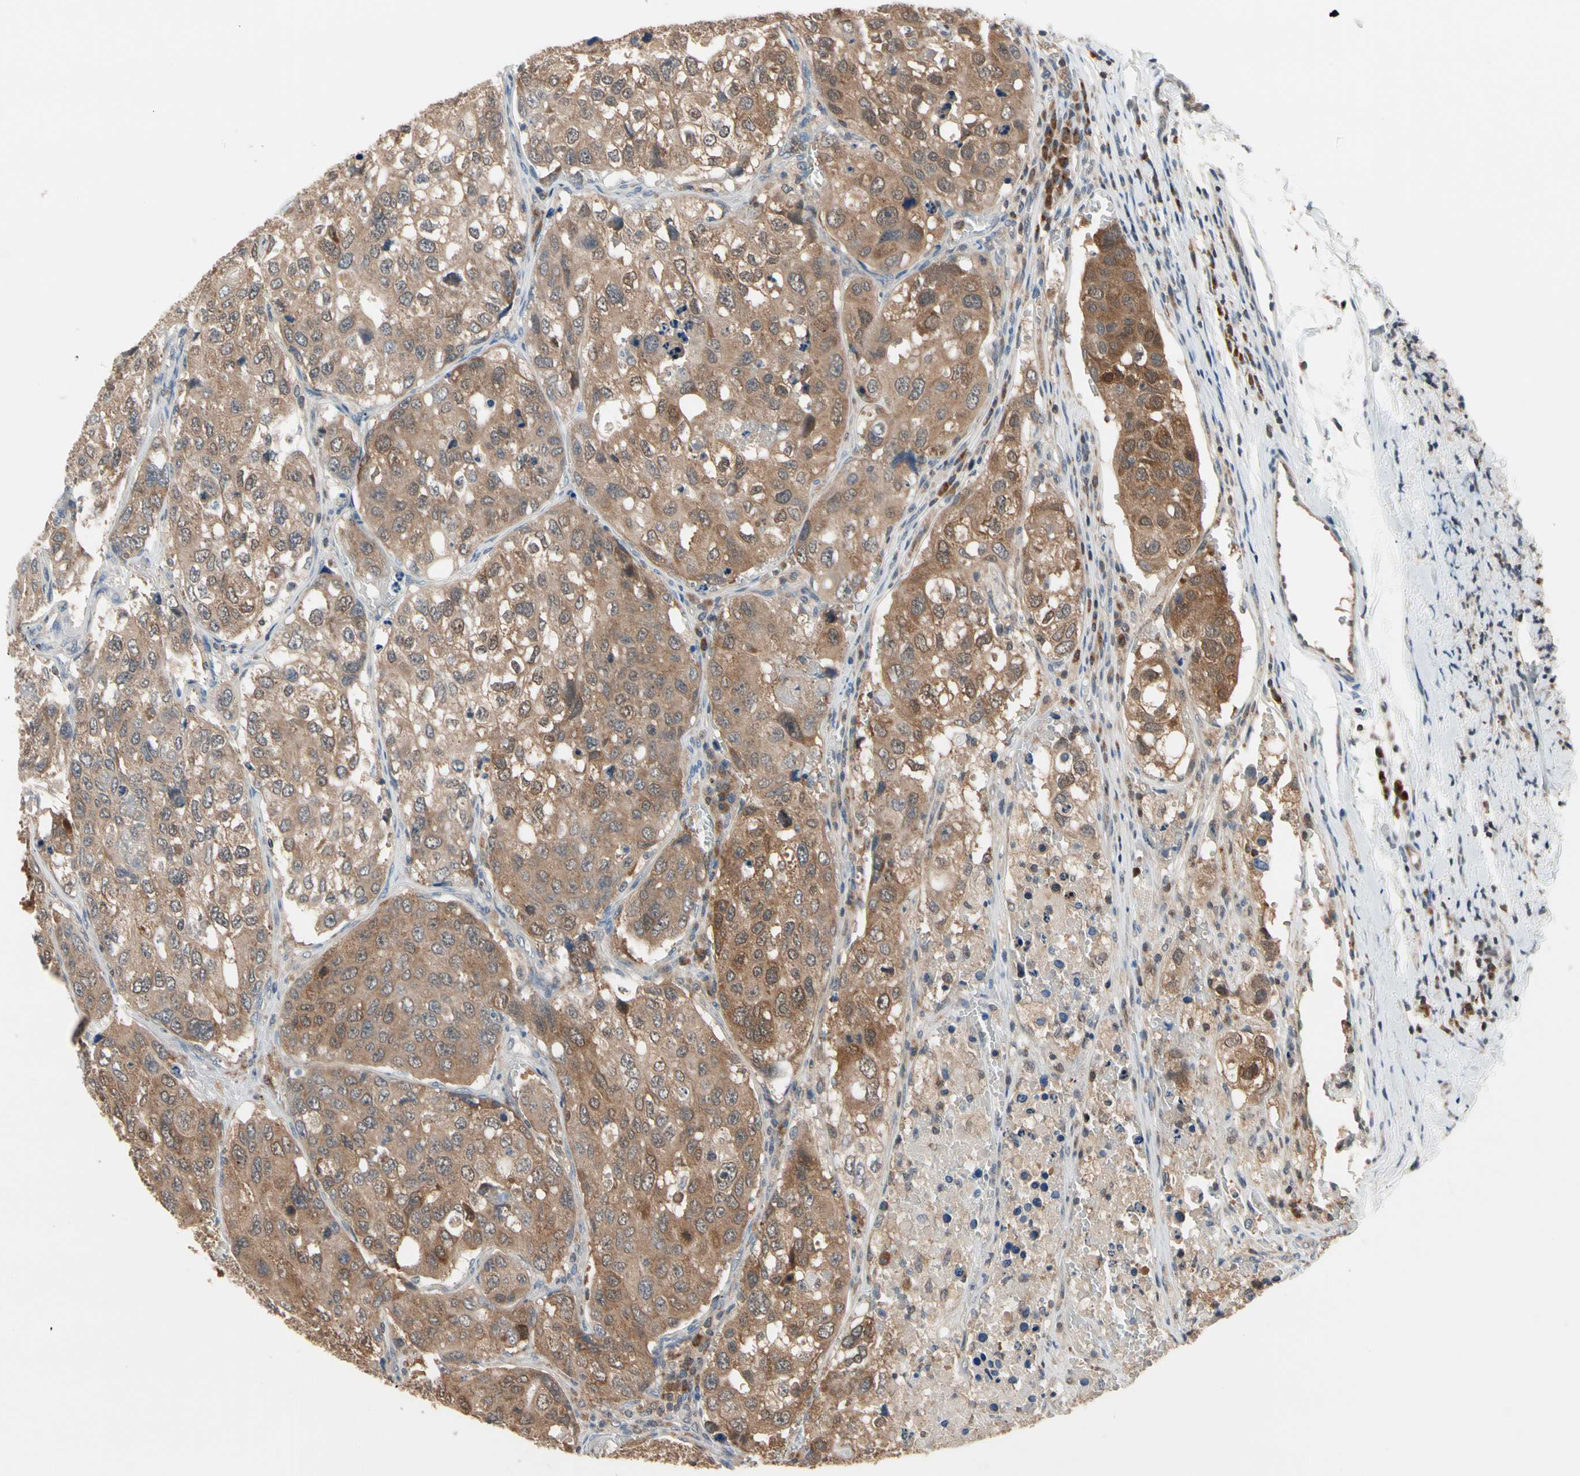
{"staining": {"intensity": "moderate", "quantity": ">75%", "location": "cytoplasmic/membranous"}, "tissue": "urothelial cancer", "cell_type": "Tumor cells", "image_type": "cancer", "snomed": [{"axis": "morphology", "description": "Urothelial carcinoma, High grade"}, {"axis": "topography", "description": "Lymph node"}, {"axis": "topography", "description": "Urinary bladder"}], "caption": "The image demonstrates staining of high-grade urothelial carcinoma, revealing moderate cytoplasmic/membranous protein staining (brown color) within tumor cells. (brown staining indicates protein expression, while blue staining denotes nuclei).", "gene": "MTHFS", "patient": {"sex": "male", "age": 51}}